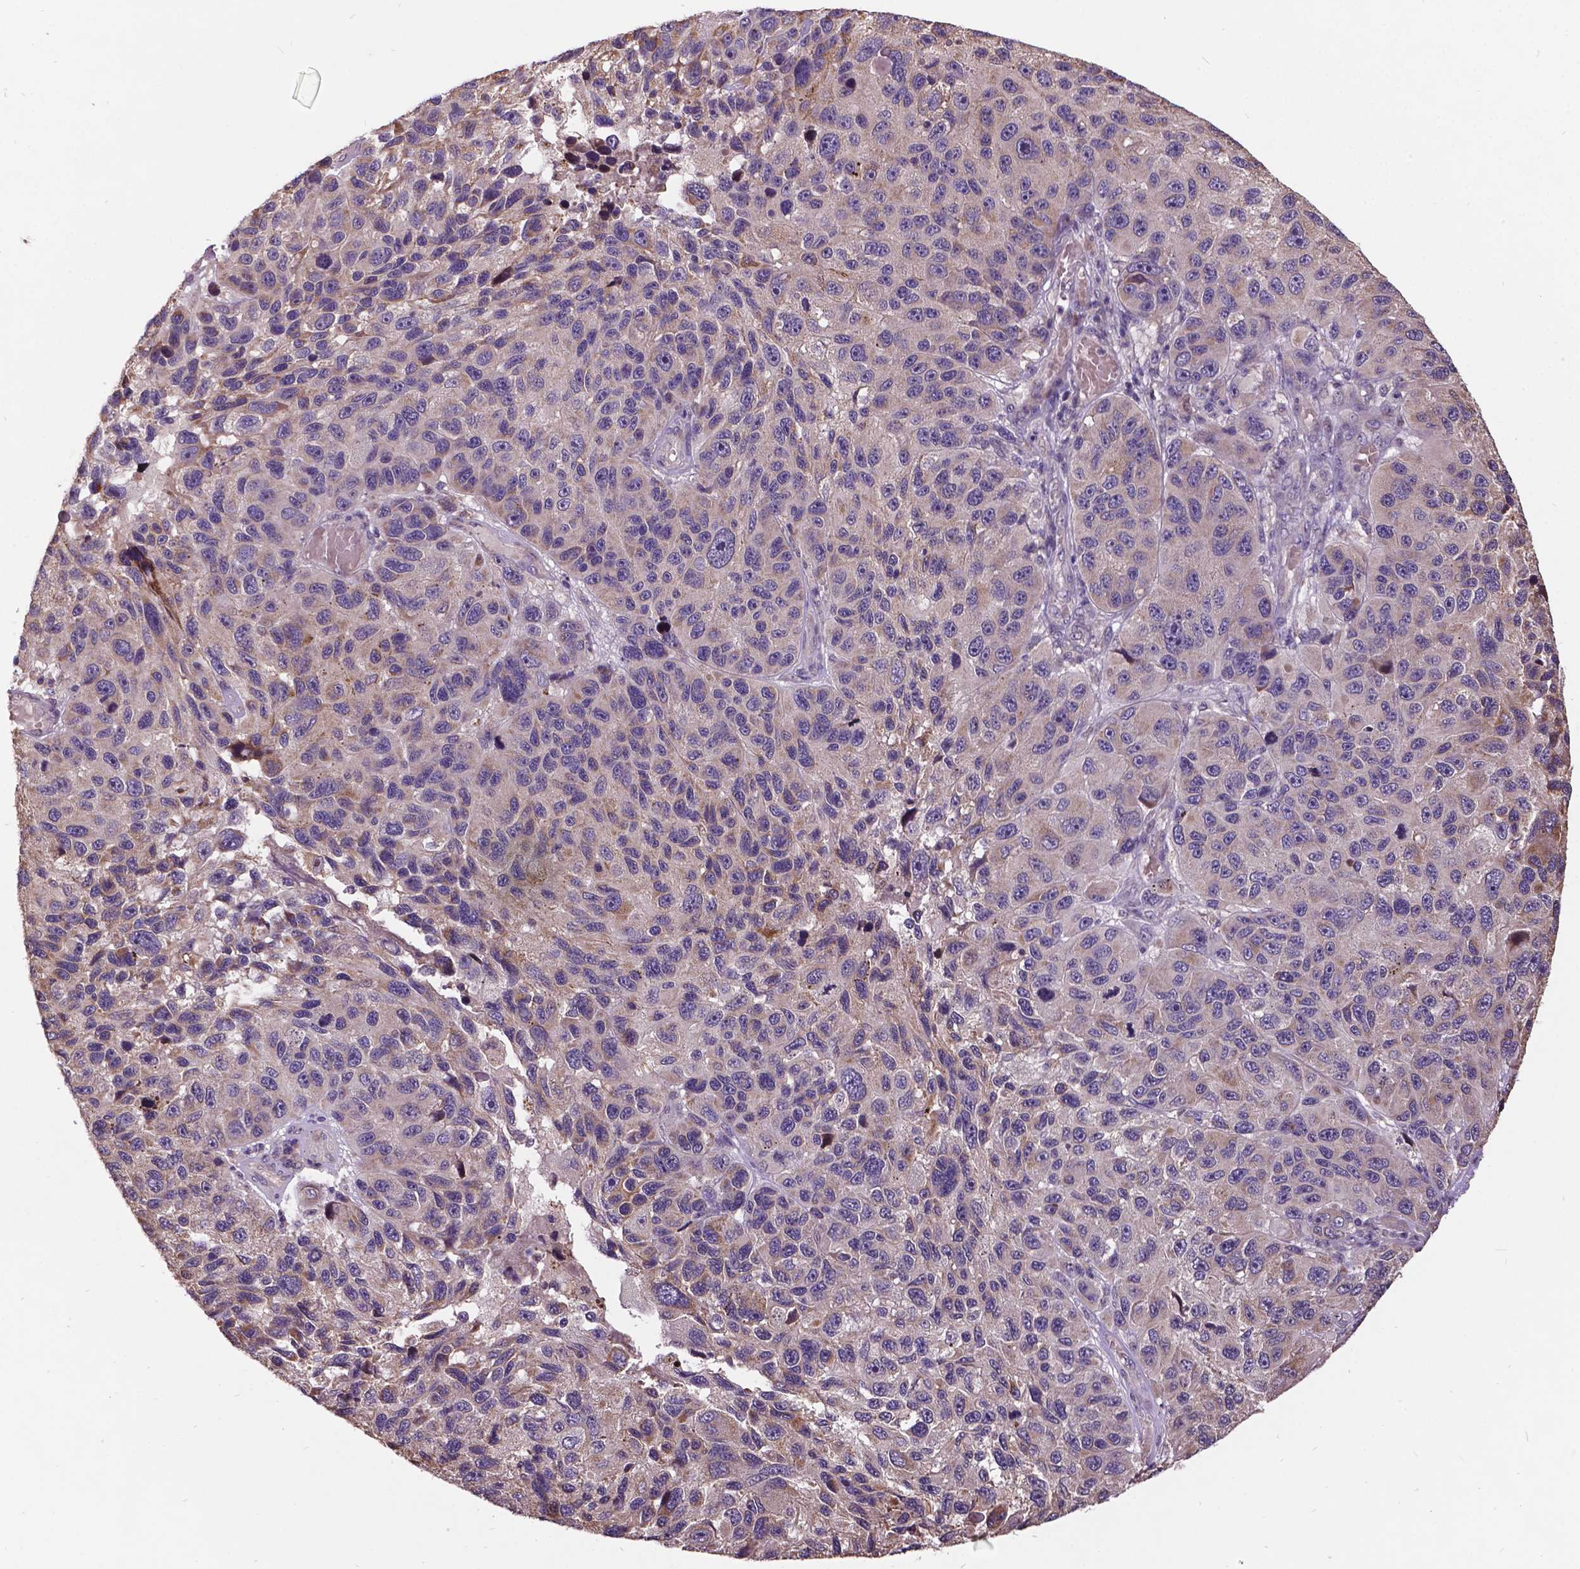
{"staining": {"intensity": "negative", "quantity": "none", "location": "none"}, "tissue": "melanoma", "cell_type": "Tumor cells", "image_type": "cancer", "snomed": [{"axis": "morphology", "description": "Malignant melanoma, NOS"}, {"axis": "topography", "description": "Skin"}], "caption": "High power microscopy histopathology image of an immunohistochemistry (IHC) photomicrograph of malignant melanoma, revealing no significant positivity in tumor cells.", "gene": "AP1S3", "patient": {"sex": "male", "age": 53}}